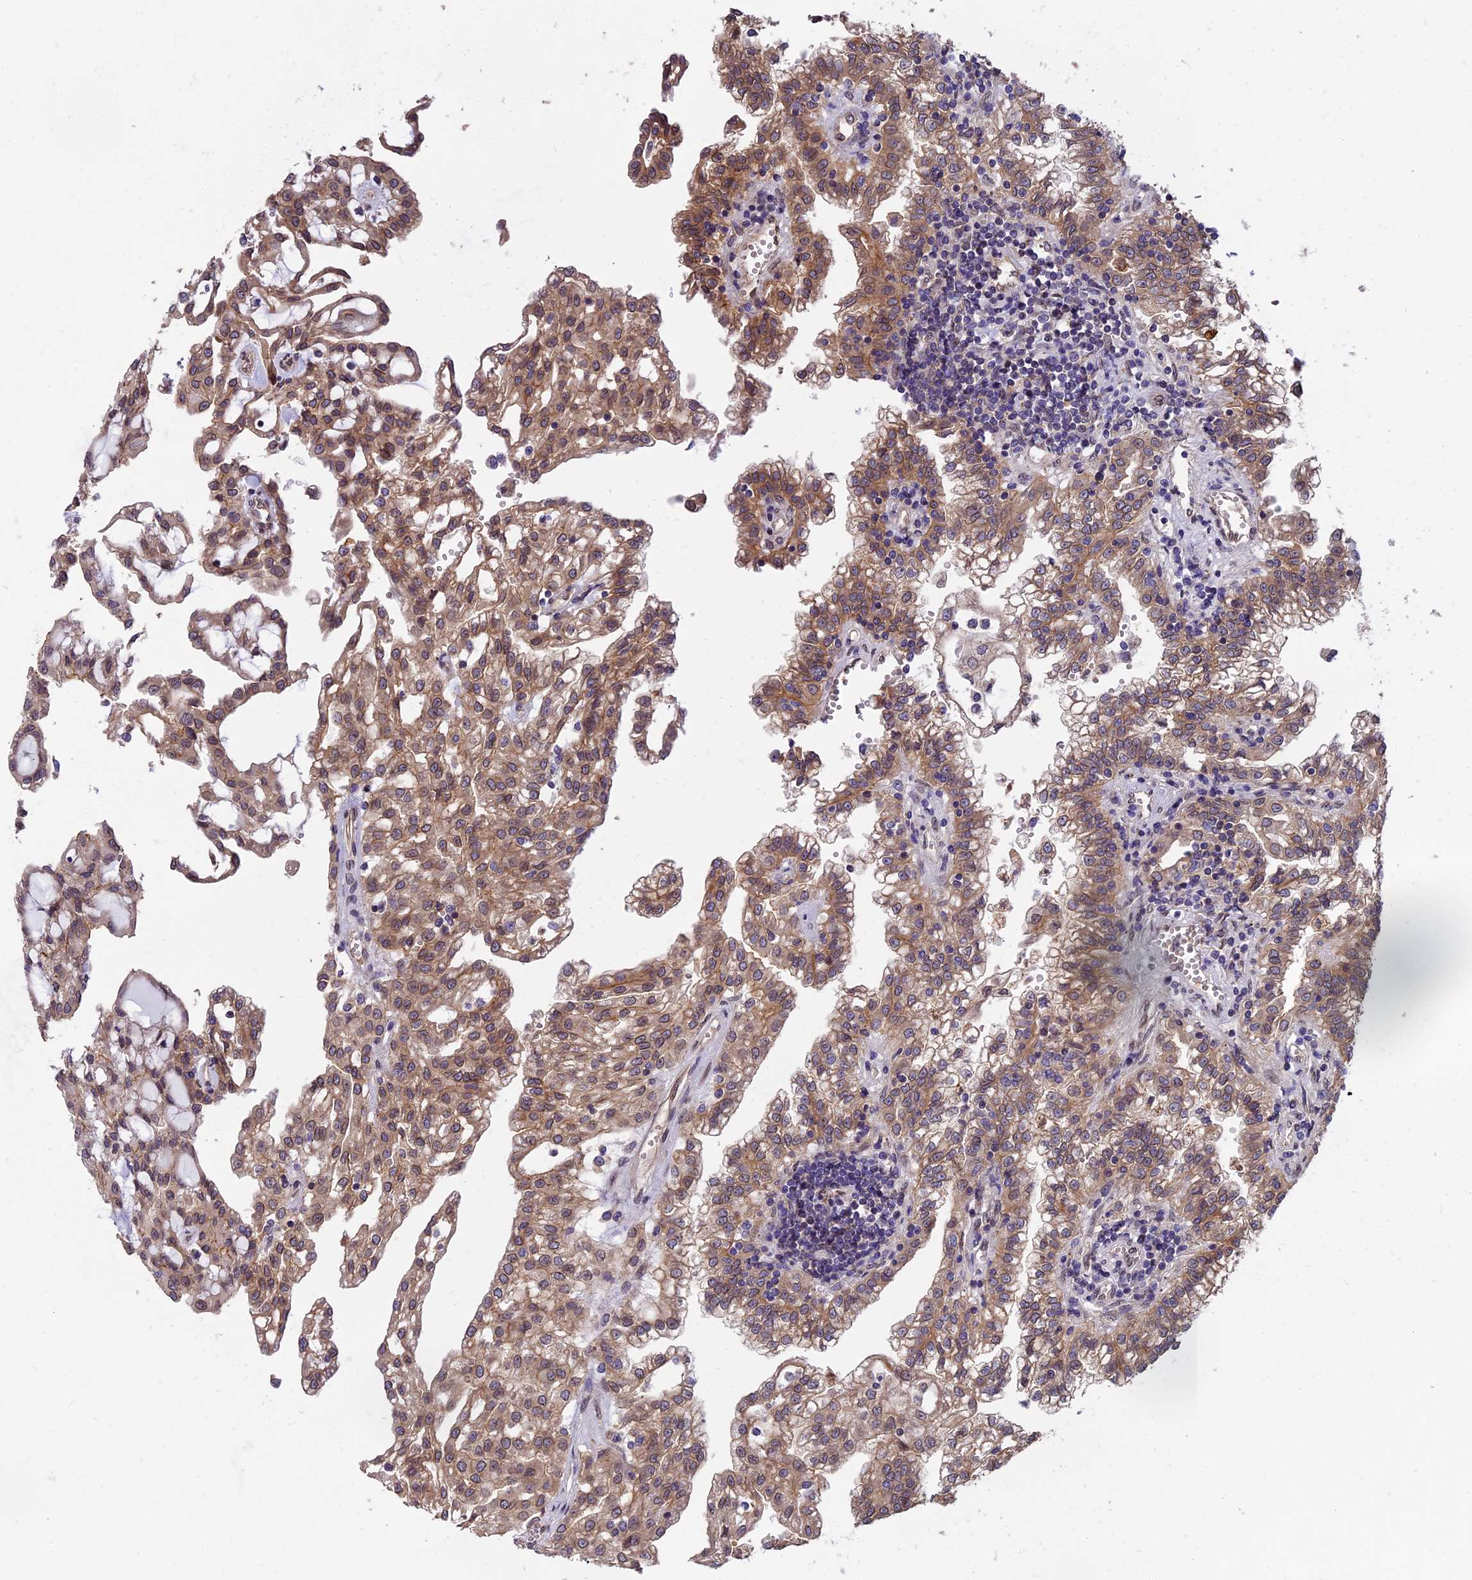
{"staining": {"intensity": "moderate", "quantity": ">75%", "location": "cytoplasmic/membranous"}, "tissue": "renal cancer", "cell_type": "Tumor cells", "image_type": "cancer", "snomed": [{"axis": "morphology", "description": "Adenocarcinoma, NOS"}, {"axis": "topography", "description": "Kidney"}], "caption": "Protein staining of renal adenocarcinoma tissue displays moderate cytoplasmic/membranous positivity in approximately >75% of tumor cells.", "gene": "CHMP2A", "patient": {"sex": "male", "age": 63}}